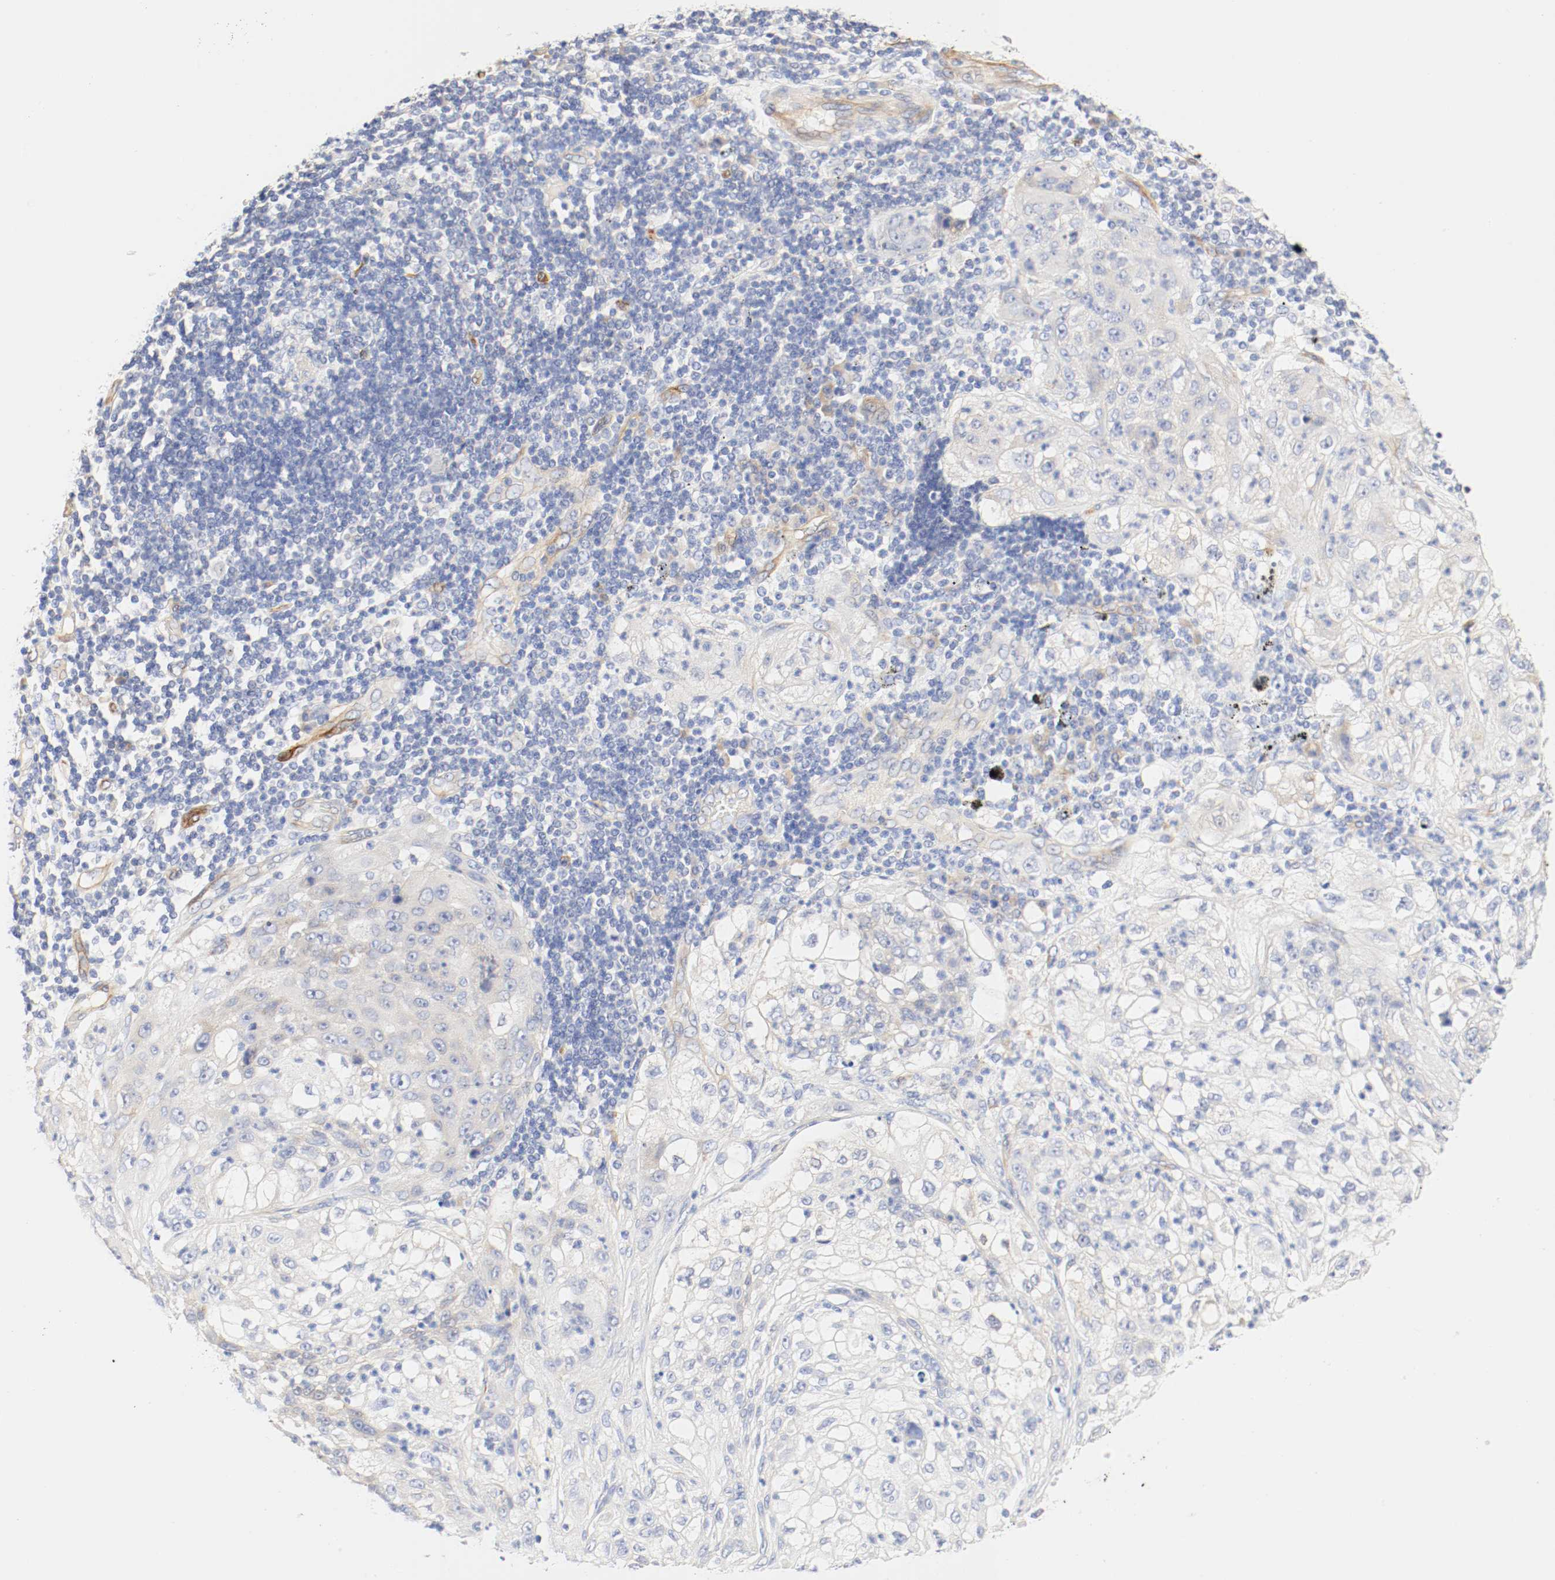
{"staining": {"intensity": "weak", "quantity": "25%-75%", "location": "cytoplasmic/membranous"}, "tissue": "lung cancer", "cell_type": "Tumor cells", "image_type": "cancer", "snomed": [{"axis": "morphology", "description": "Inflammation, NOS"}, {"axis": "morphology", "description": "Squamous cell carcinoma, NOS"}, {"axis": "topography", "description": "Lymph node"}, {"axis": "topography", "description": "Soft tissue"}, {"axis": "topography", "description": "Lung"}], "caption": "This micrograph reveals squamous cell carcinoma (lung) stained with IHC to label a protein in brown. The cytoplasmic/membranous of tumor cells show weak positivity for the protein. Nuclei are counter-stained blue.", "gene": "GIT1", "patient": {"sex": "male", "age": 66}}